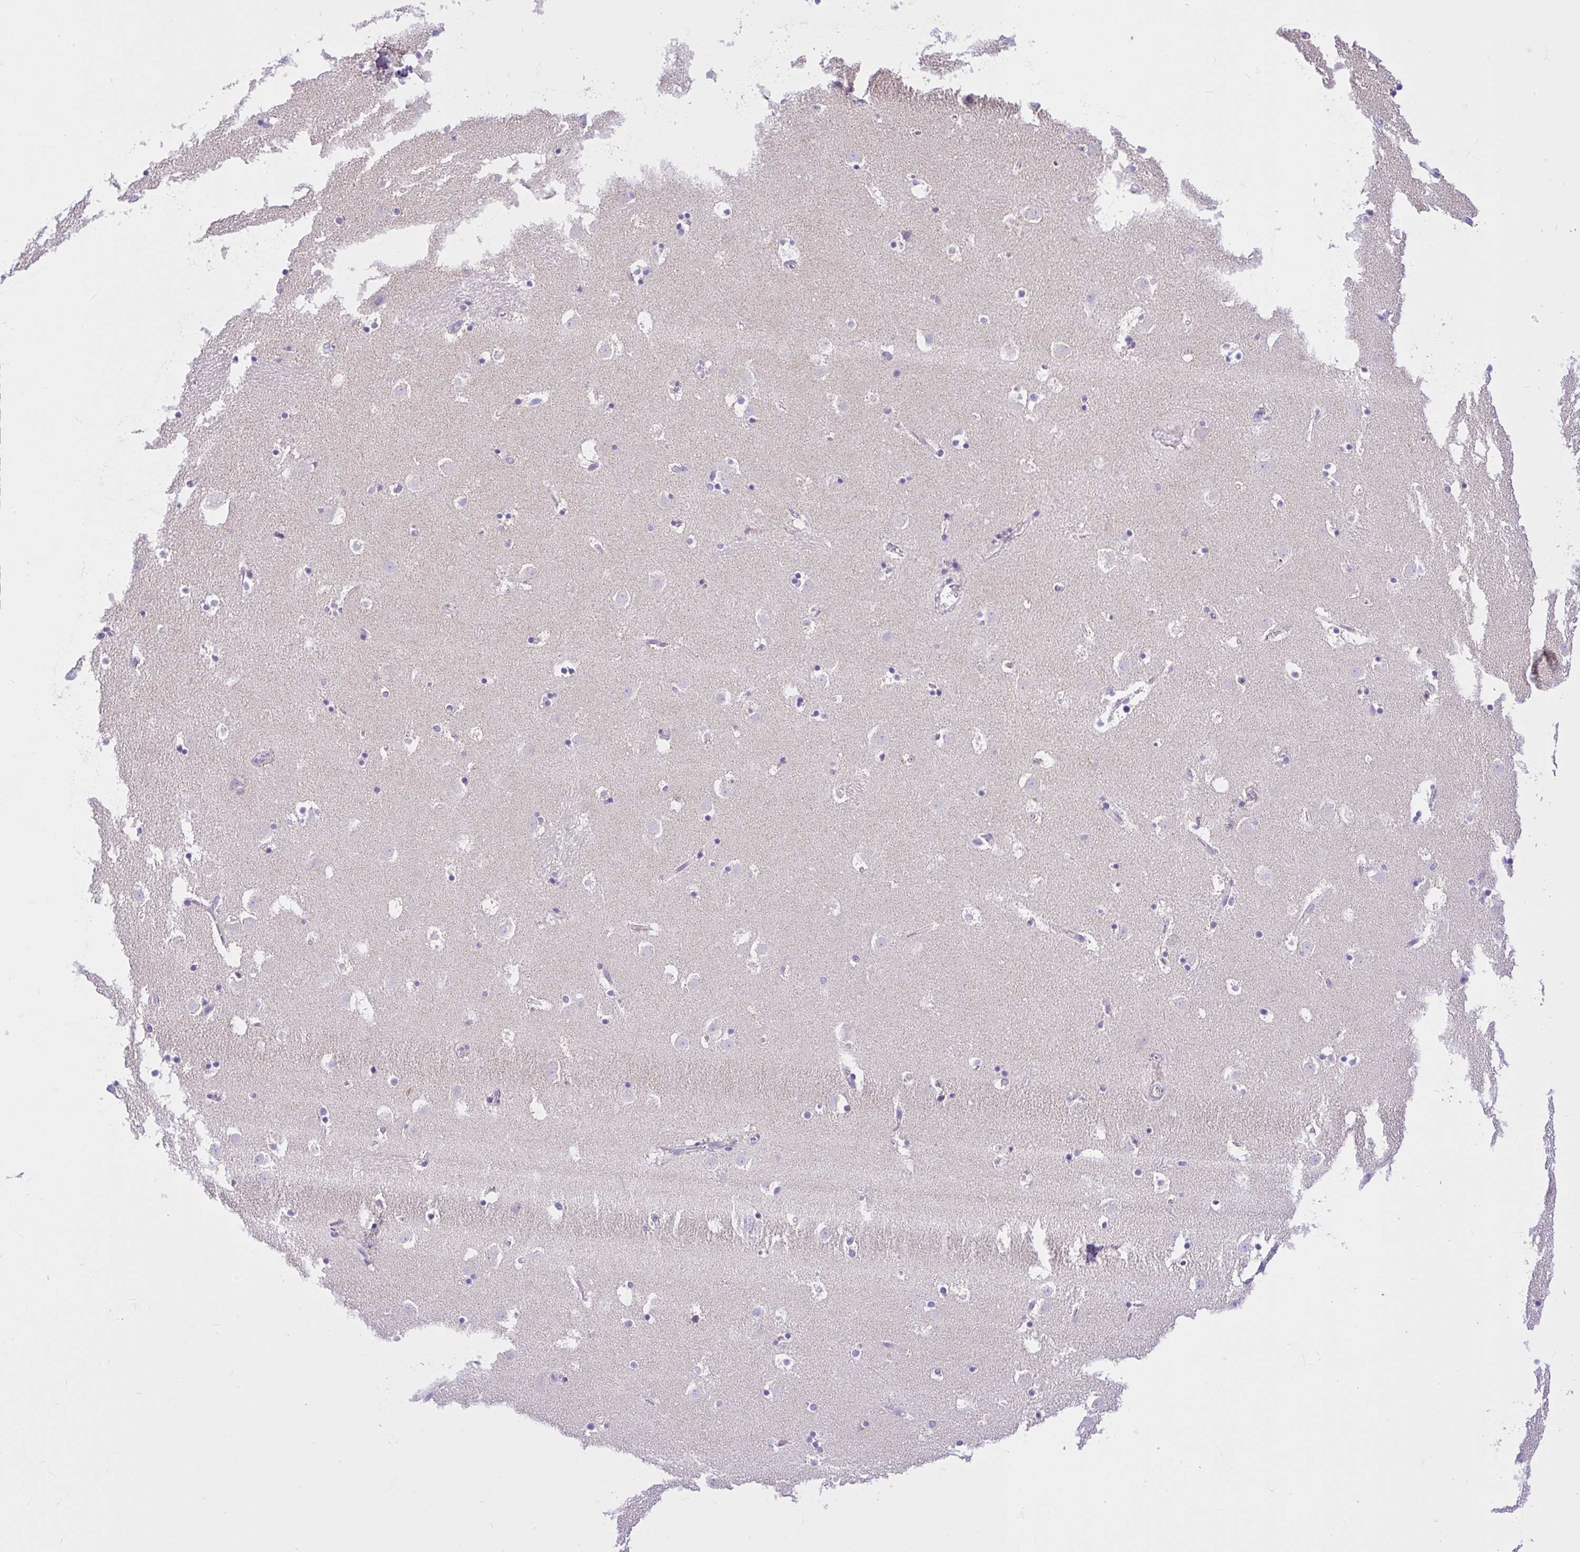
{"staining": {"intensity": "negative", "quantity": "none", "location": "none"}, "tissue": "caudate", "cell_type": "Glial cells", "image_type": "normal", "snomed": [{"axis": "morphology", "description": "Normal tissue, NOS"}, {"axis": "topography", "description": "Lateral ventricle wall"}], "caption": "An IHC histopathology image of benign caudate is shown. There is no staining in glial cells of caudate.", "gene": "SLC13A1", "patient": {"sex": "male", "age": 37}}